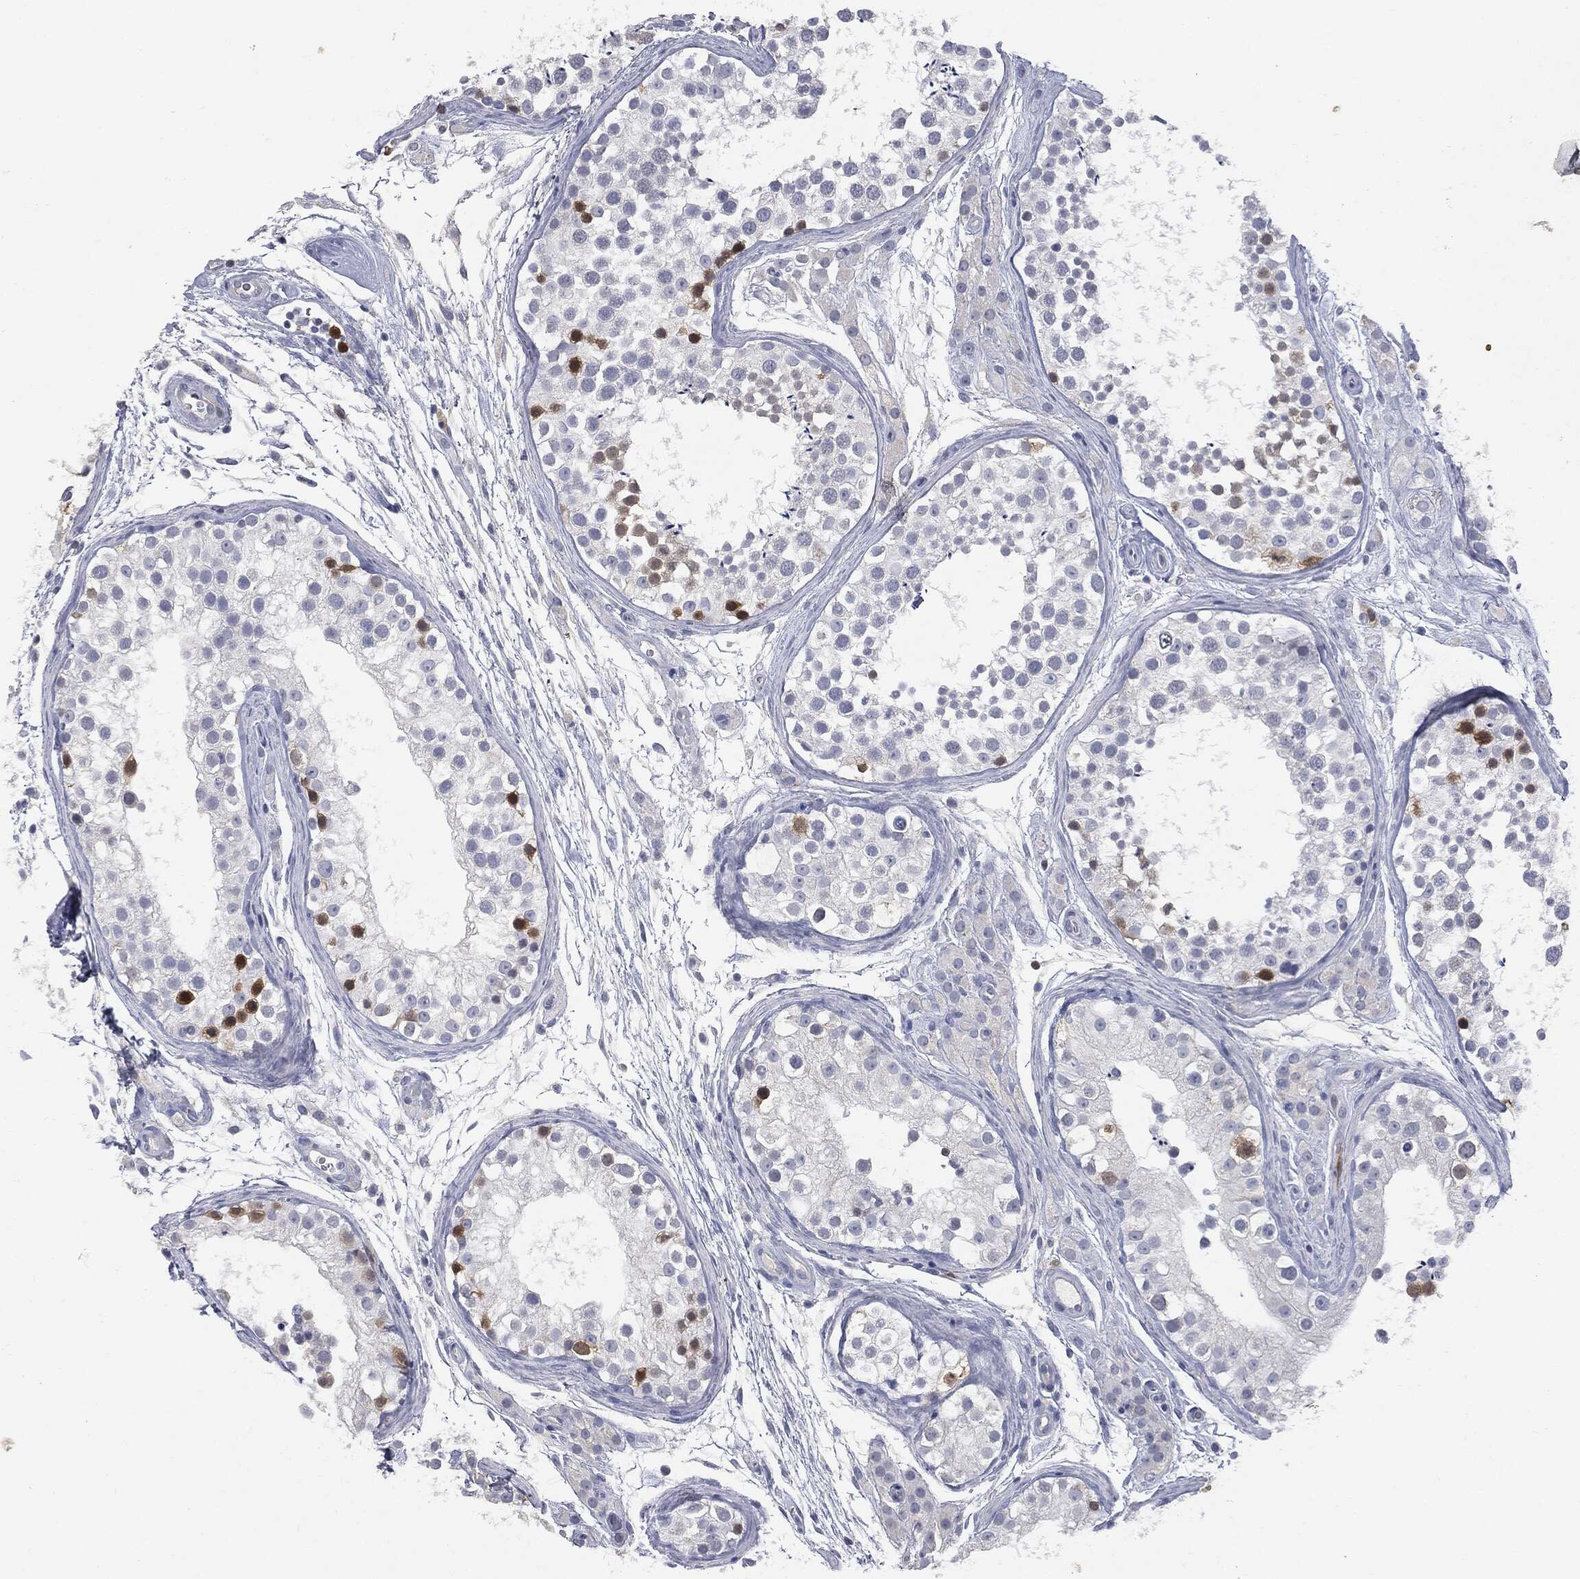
{"staining": {"intensity": "strong", "quantity": "<25%", "location": "cytoplasmic/membranous,nuclear"}, "tissue": "testis", "cell_type": "Cells in seminiferous ducts", "image_type": "normal", "snomed": [{"axis": "morphology", "description": "Normal tissue, NOS"}, {"axis": "topography", "description": "Testis"}], "caption": "The image demonstrates staining of unremarkable testis, revealing strong cytoplasmic/membranous,nuclear protein staining (brown color) within cells in seminiferous ducts.", "gene": "UBE2C", "patient": {"sex": "male", "age": 31}}